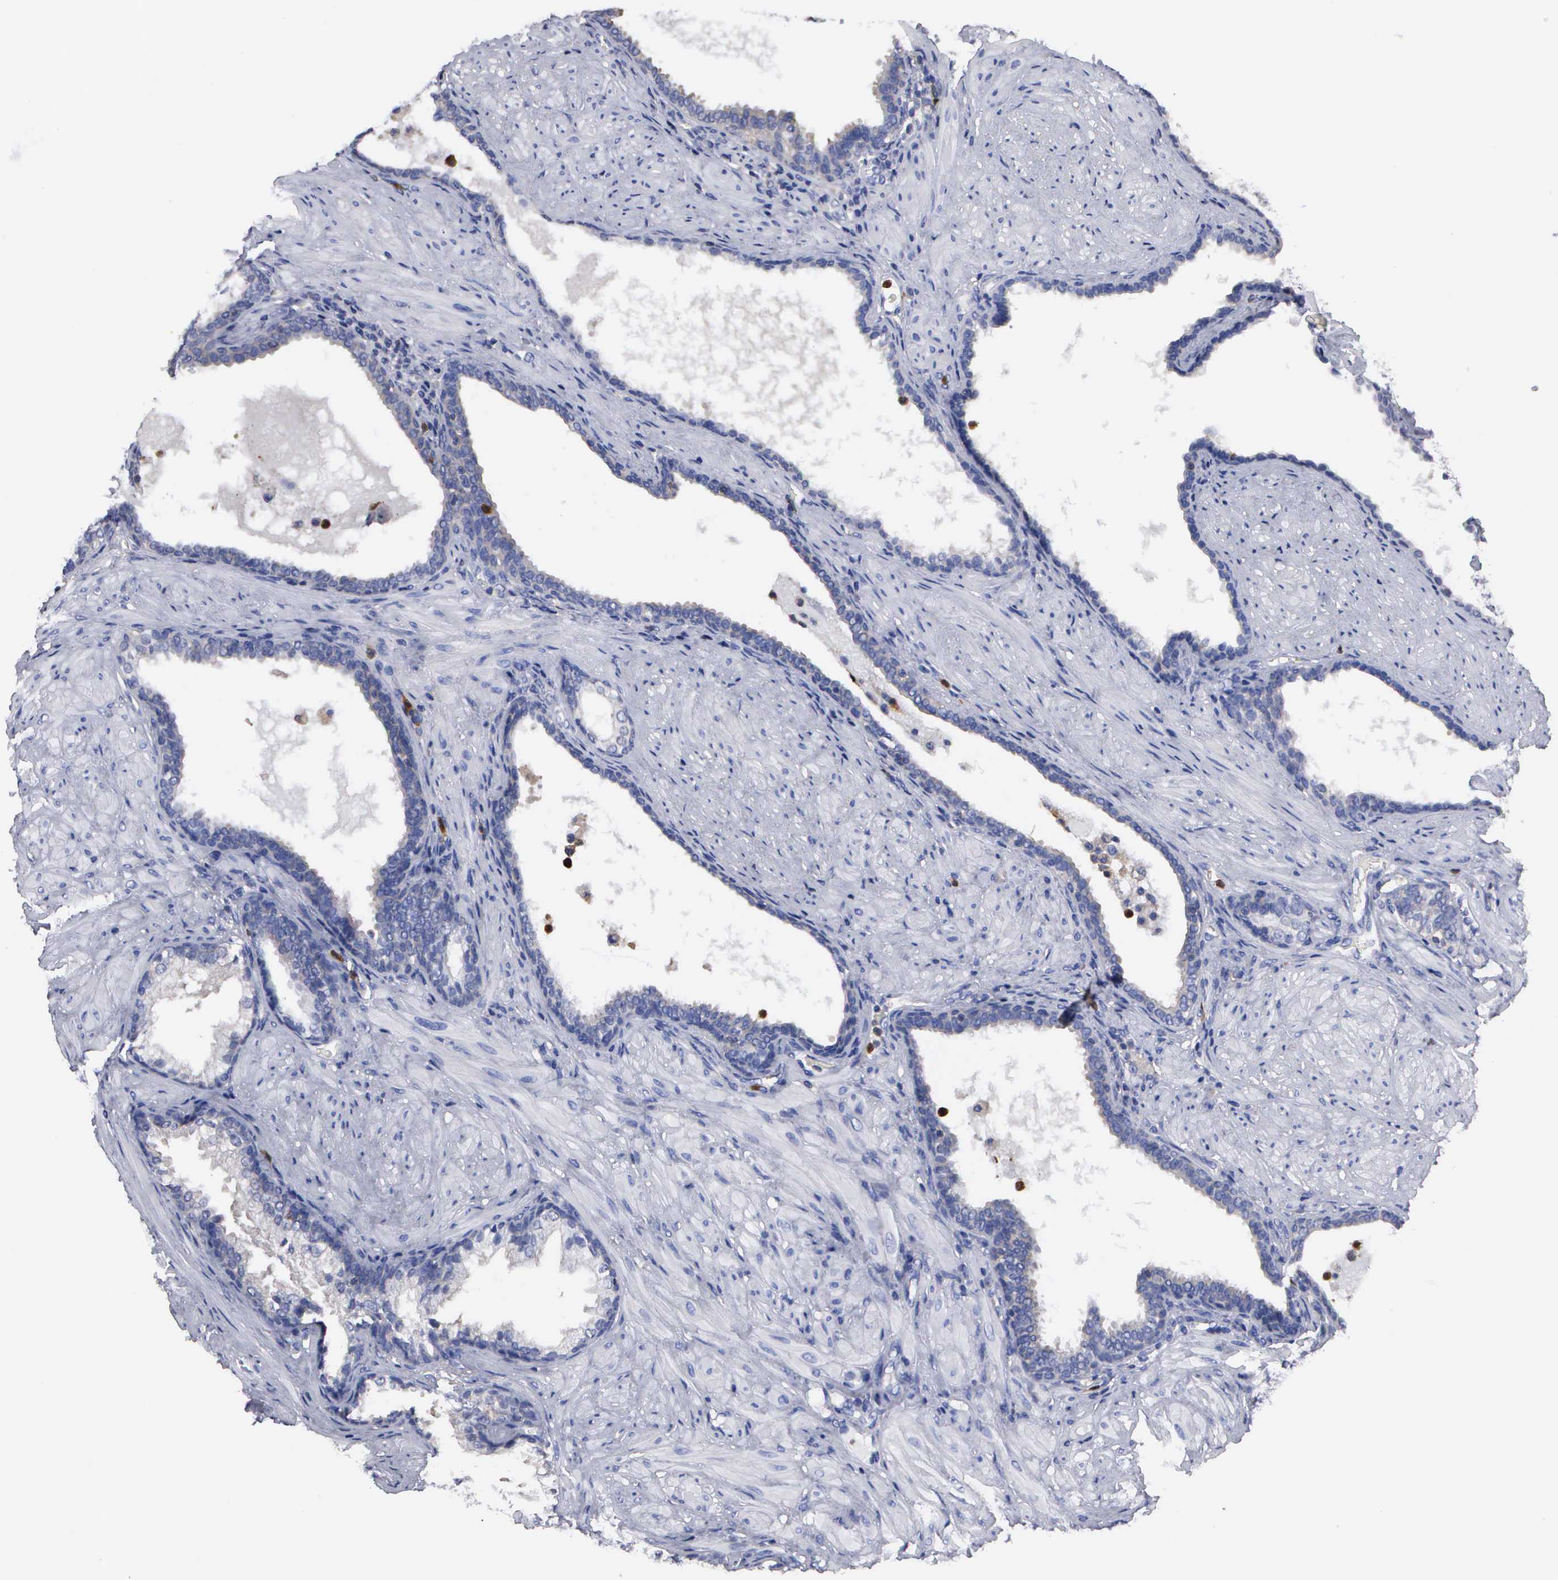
{"staining": {"intensity": "negative", "quantity": "none", "location": "none"}, "tissue": "prostate cancer", "cell_type": "Tumor cells", "image_type": "cancer", "snomed": [{"axis": "morphology", "description": "Adenocarcinoma, Medium grade"}, {"axis": "topography", "description": "Prostate"}], "caption": "High power microscopy histopathology image of an immunohistochemistry (IHC) photomicrograph of prostate cancer (adenocarcinoma (medium-grade)), revealing no significant staining in tumor cells. (DAB IHC, high magnification).", "gene": "G6PD", "patient": {"sex": "male", "age": 60}}